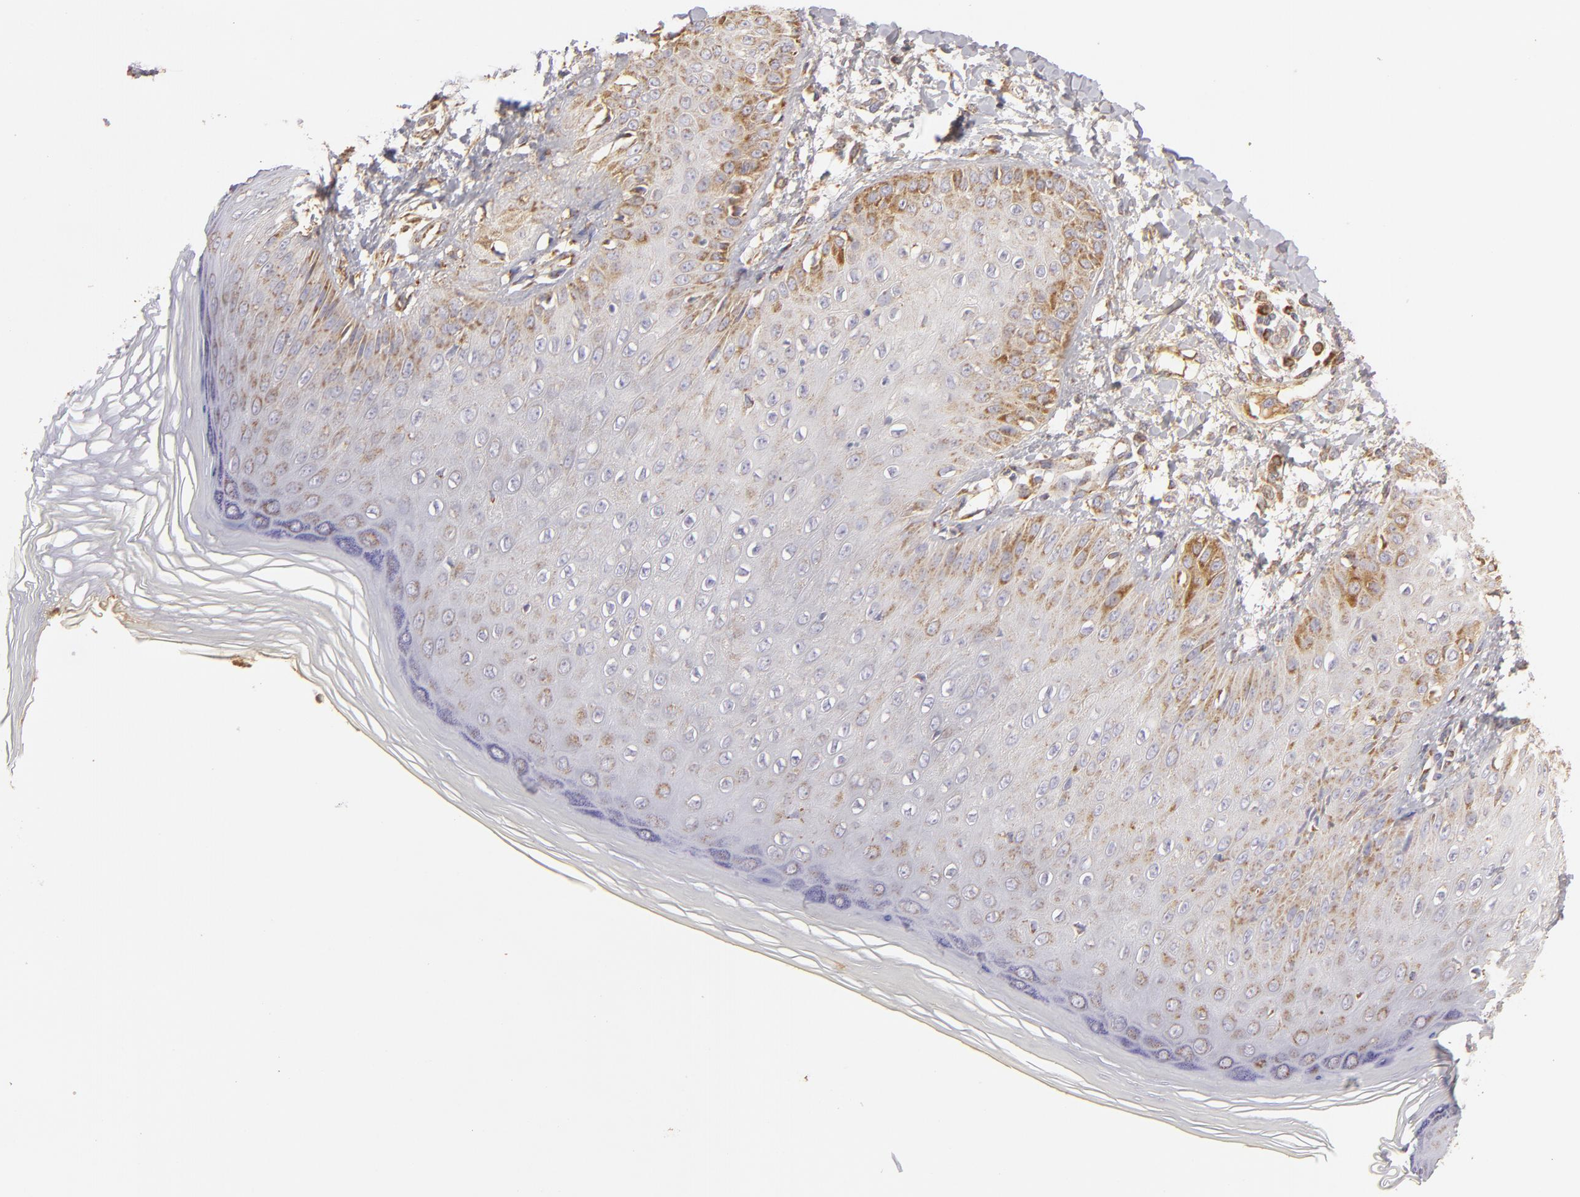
{"staining": {"intensity": "moderate", "quantity": ">75%", "location": "cytoplasmic/membranous"}, "tissue": "skin", "cell_type": "Epidermal cells", "image_type": "normal", "snomed": [{"axis": "morphology", "description": "Normal tissue, NOS"}, {"axis": "morphology", "description": "Inflammation, NOS"}, {"axis": "topography", "description": "Soft tissue"}, {"axis": "topography", "description": "Anal"}], "caption": "Normal skin shows moderate cytoplasmic/membranous positivity in approximately >75% of epidermal cells, visualized by immunohistochemistry. Nuclei are stained in blue.", "gene": "CFB", "patient": {"sex": "female", "age": 15}}